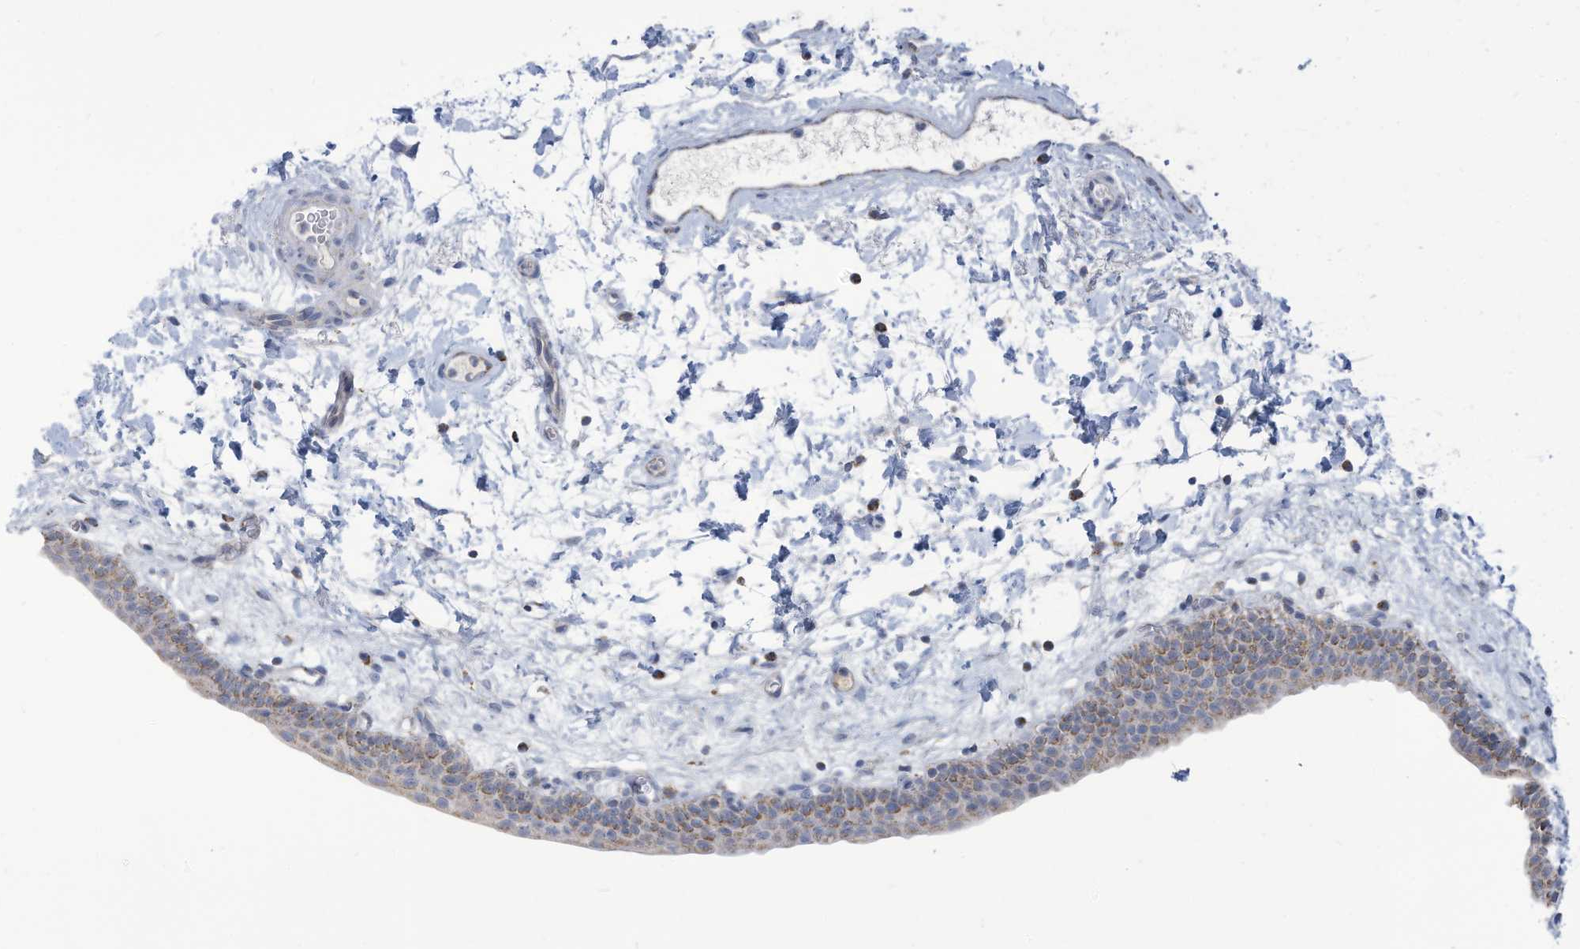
{"staining": {"intensity": "weak", "quantity": "25%-75%", "location": "cytoplasmic/membranous"}, "tissue": "urinary bladder", "cell_type": "Urothelial cells", "image_type": "normal", "snomed": [{"axis": "morphology", "description": "Normal tissue, NOS"}, {"axis": "topography", "description": "Urinary bladder"}], "caption": "Immunohistochemical staining of unremarkable urinary bladder shows low levels of weak cytoplasmic/membranous positivity in about 25%-75% of urothelial cells. (DAB = brown stain, brightfield microscopy at high magnification).", "gene": "NLN", "patient": {"sex": "male", "age": 83}}